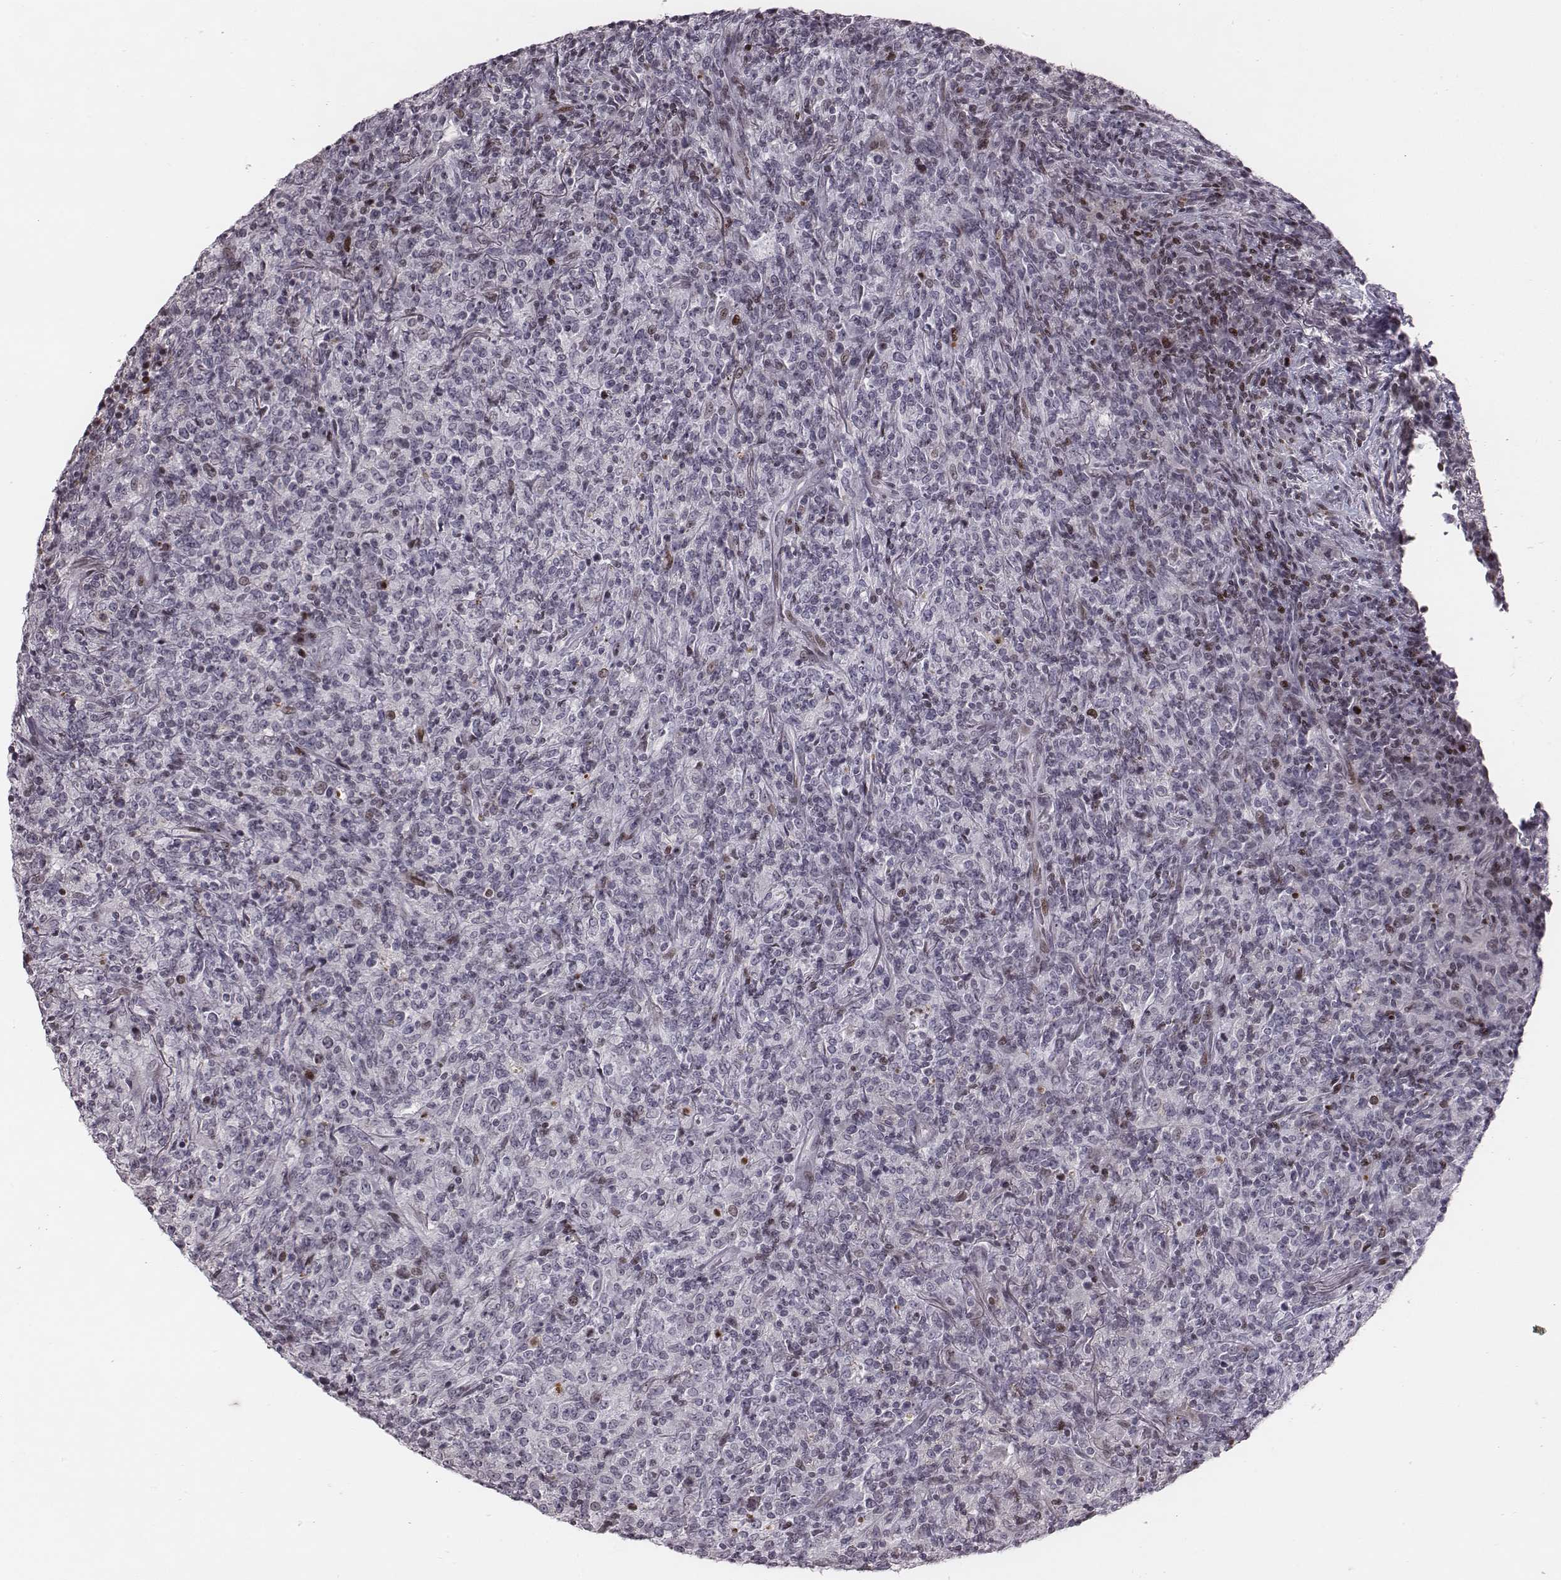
{"staining": {"intensity": "negative", "quantity": "none", "location": "none"}, "tissue": "lymphoma", "cell_type": "Tumor cells", "image_type": "cancer", "snomed": [{"axis": "morphology", "description": "Malignant lymphoma, non-Hodgkin's type, High grade"}, {"axis": "topography", "description": "Lung"}], "caption": "Immunohistochemical staining of human malignant lymphoma, non-Hodgkin's type (high-grade) displays no significant positivity in tumor cells.", "gene": "NDC1", "patient": {"sex": "male", "age": 79}}